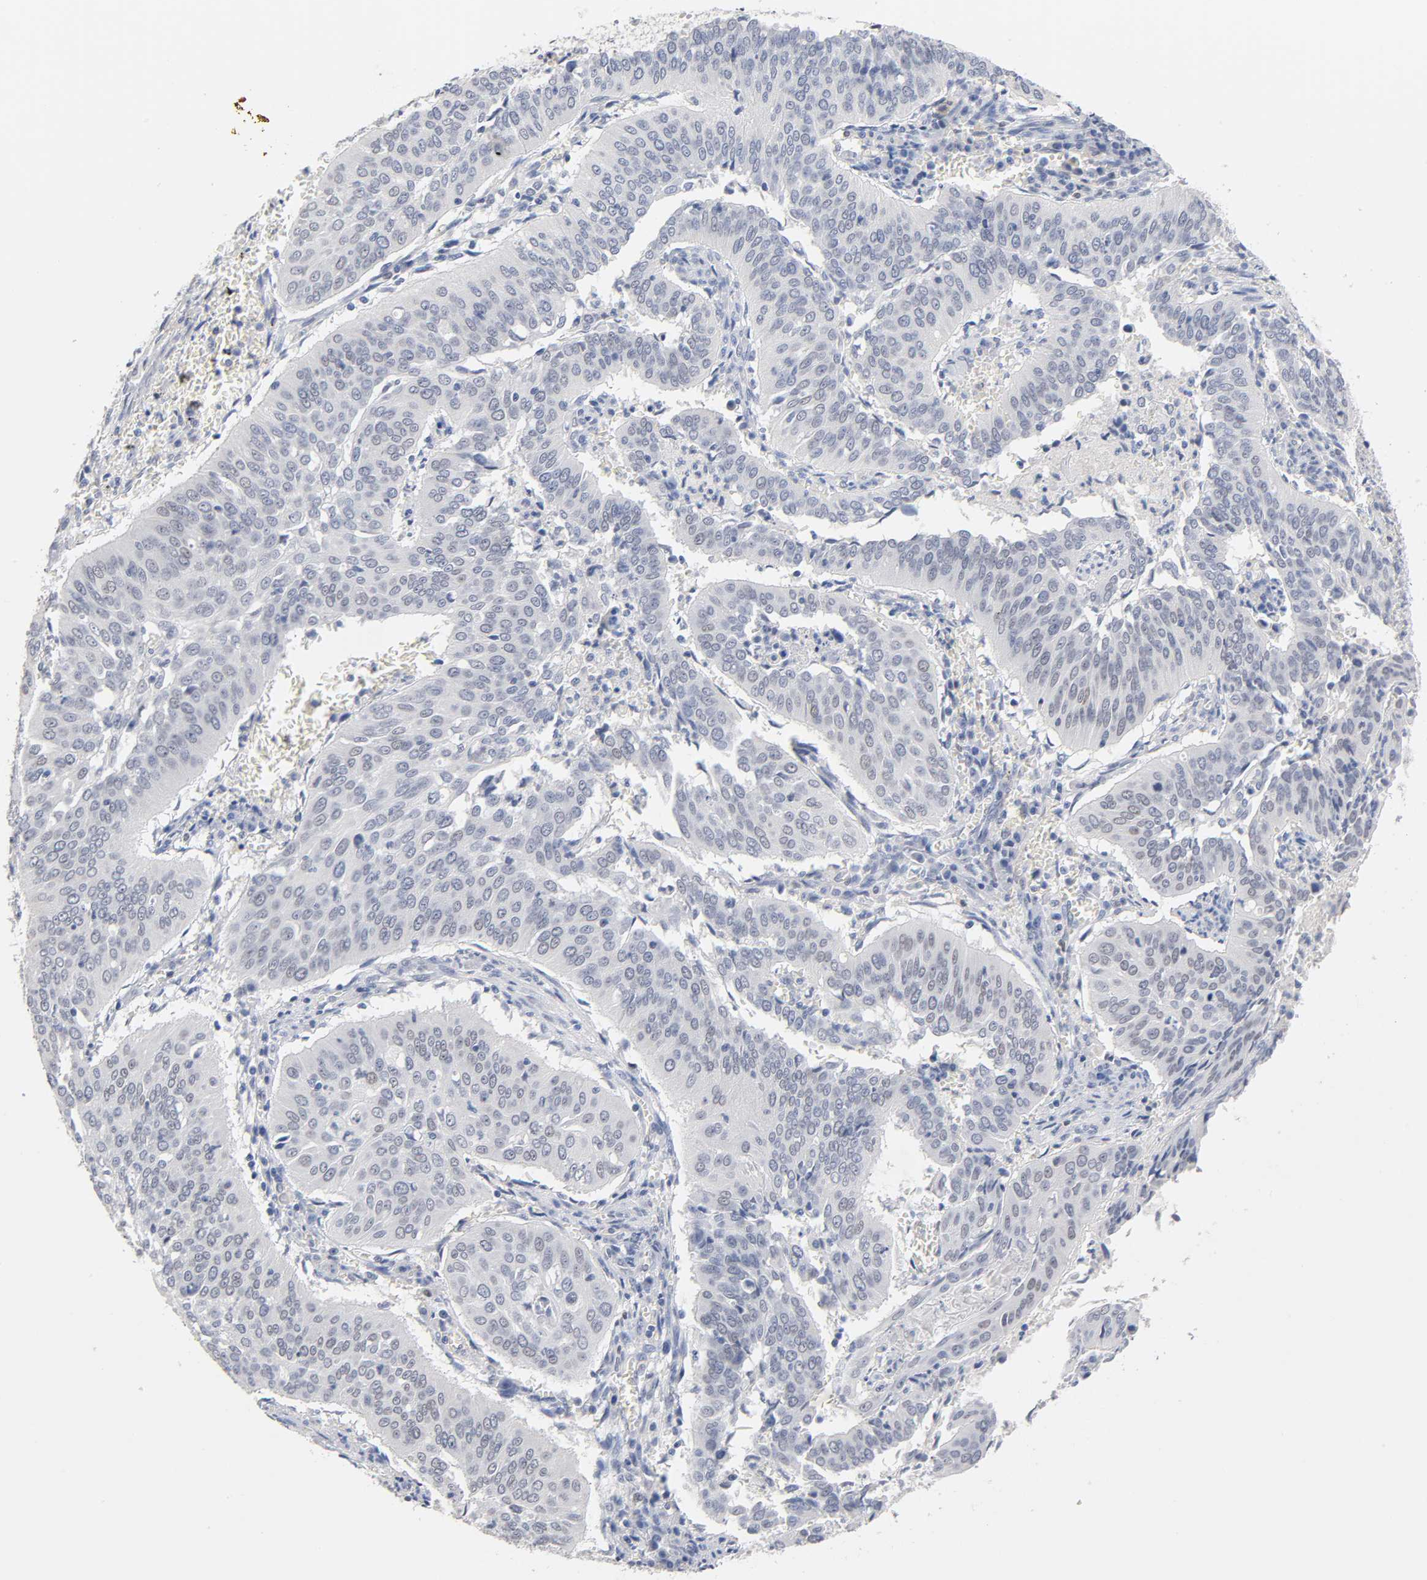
{"staining": {"intensity": "moderate", "quantity": "<25%", "location": "nuclear"}, "tissue": "cervical cancer", "cell_type": "Tumor cells", "image_type": "cancer", "snomed": [{"axis": "morphology", "description": "Squamous cell carcinoma, NOS"}, {"axis": "topography", "description": "Cervix"}], "caption": "IHC image of neoplastic tissue: human cervical cancer stained using immunohistochemistry exhibits low levels of moderate protein expression localized specifically in the nuclear of tumor cells, appearing as a nuclear brown color.", "gene": "NFATC1", "patient": {"sex": "female", "age": 39}}